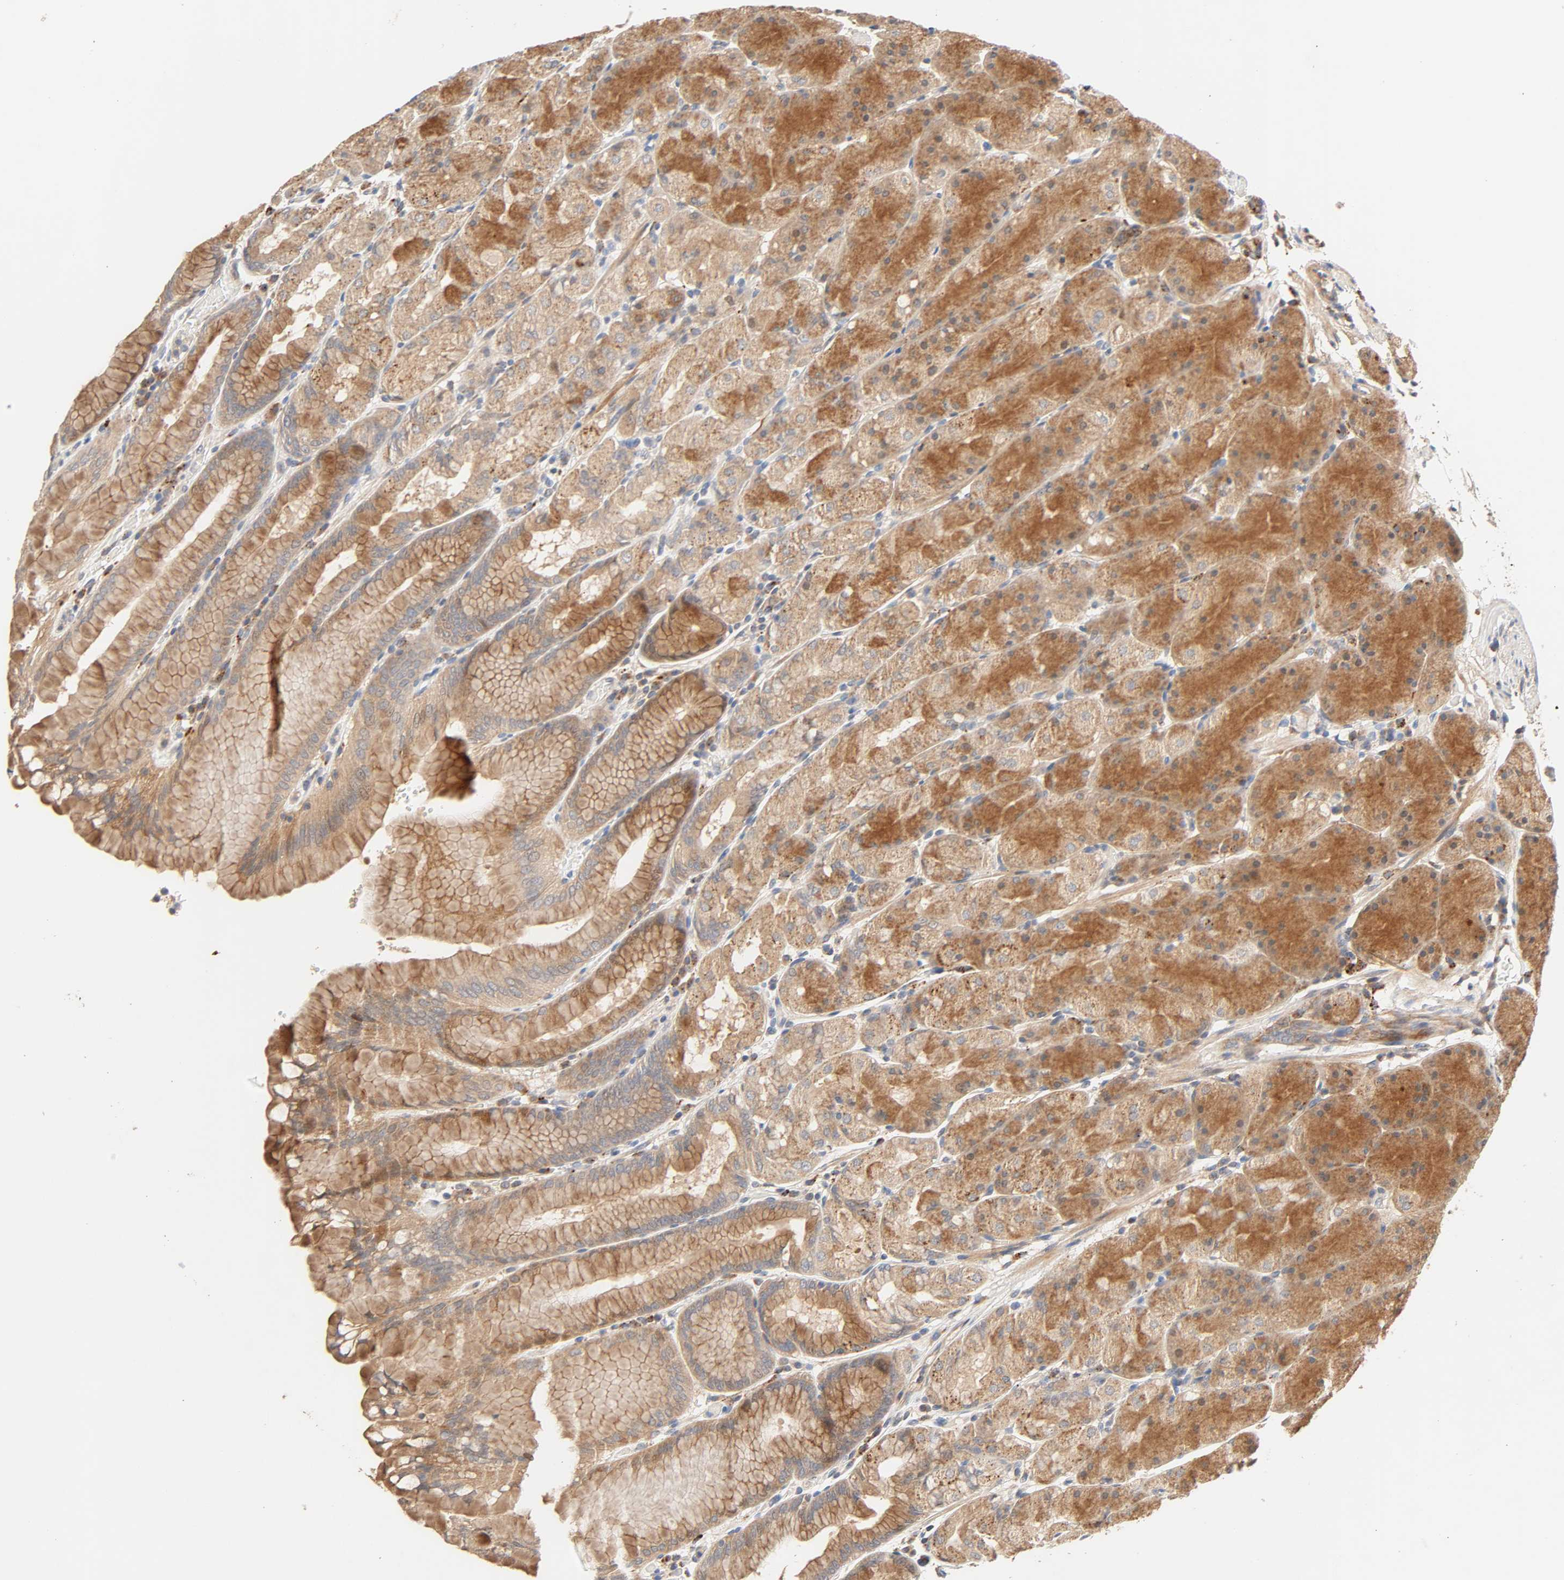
{"staining": {"intensity": "moderate", "quantity": ">75%", "location": "cytoplasmic/membranous"}, "tissue": "stomach", "cell_type": "Glandular cells", "image_type": "normal", "snomed": [{"axis": "morphology", "description": "Normal tissue, NOS"}, {"axis": "topography", "description": "Stomach, upper"}, {"axis": "topography", "description": "Stomach"}], "caption": "The immunohistochemical stain labels moderate cytoplasmic/membranous positivity in glandular cells of benign stomach.", "gene": "MAPK6", "patient": {"sex": "male", "age": 76}}